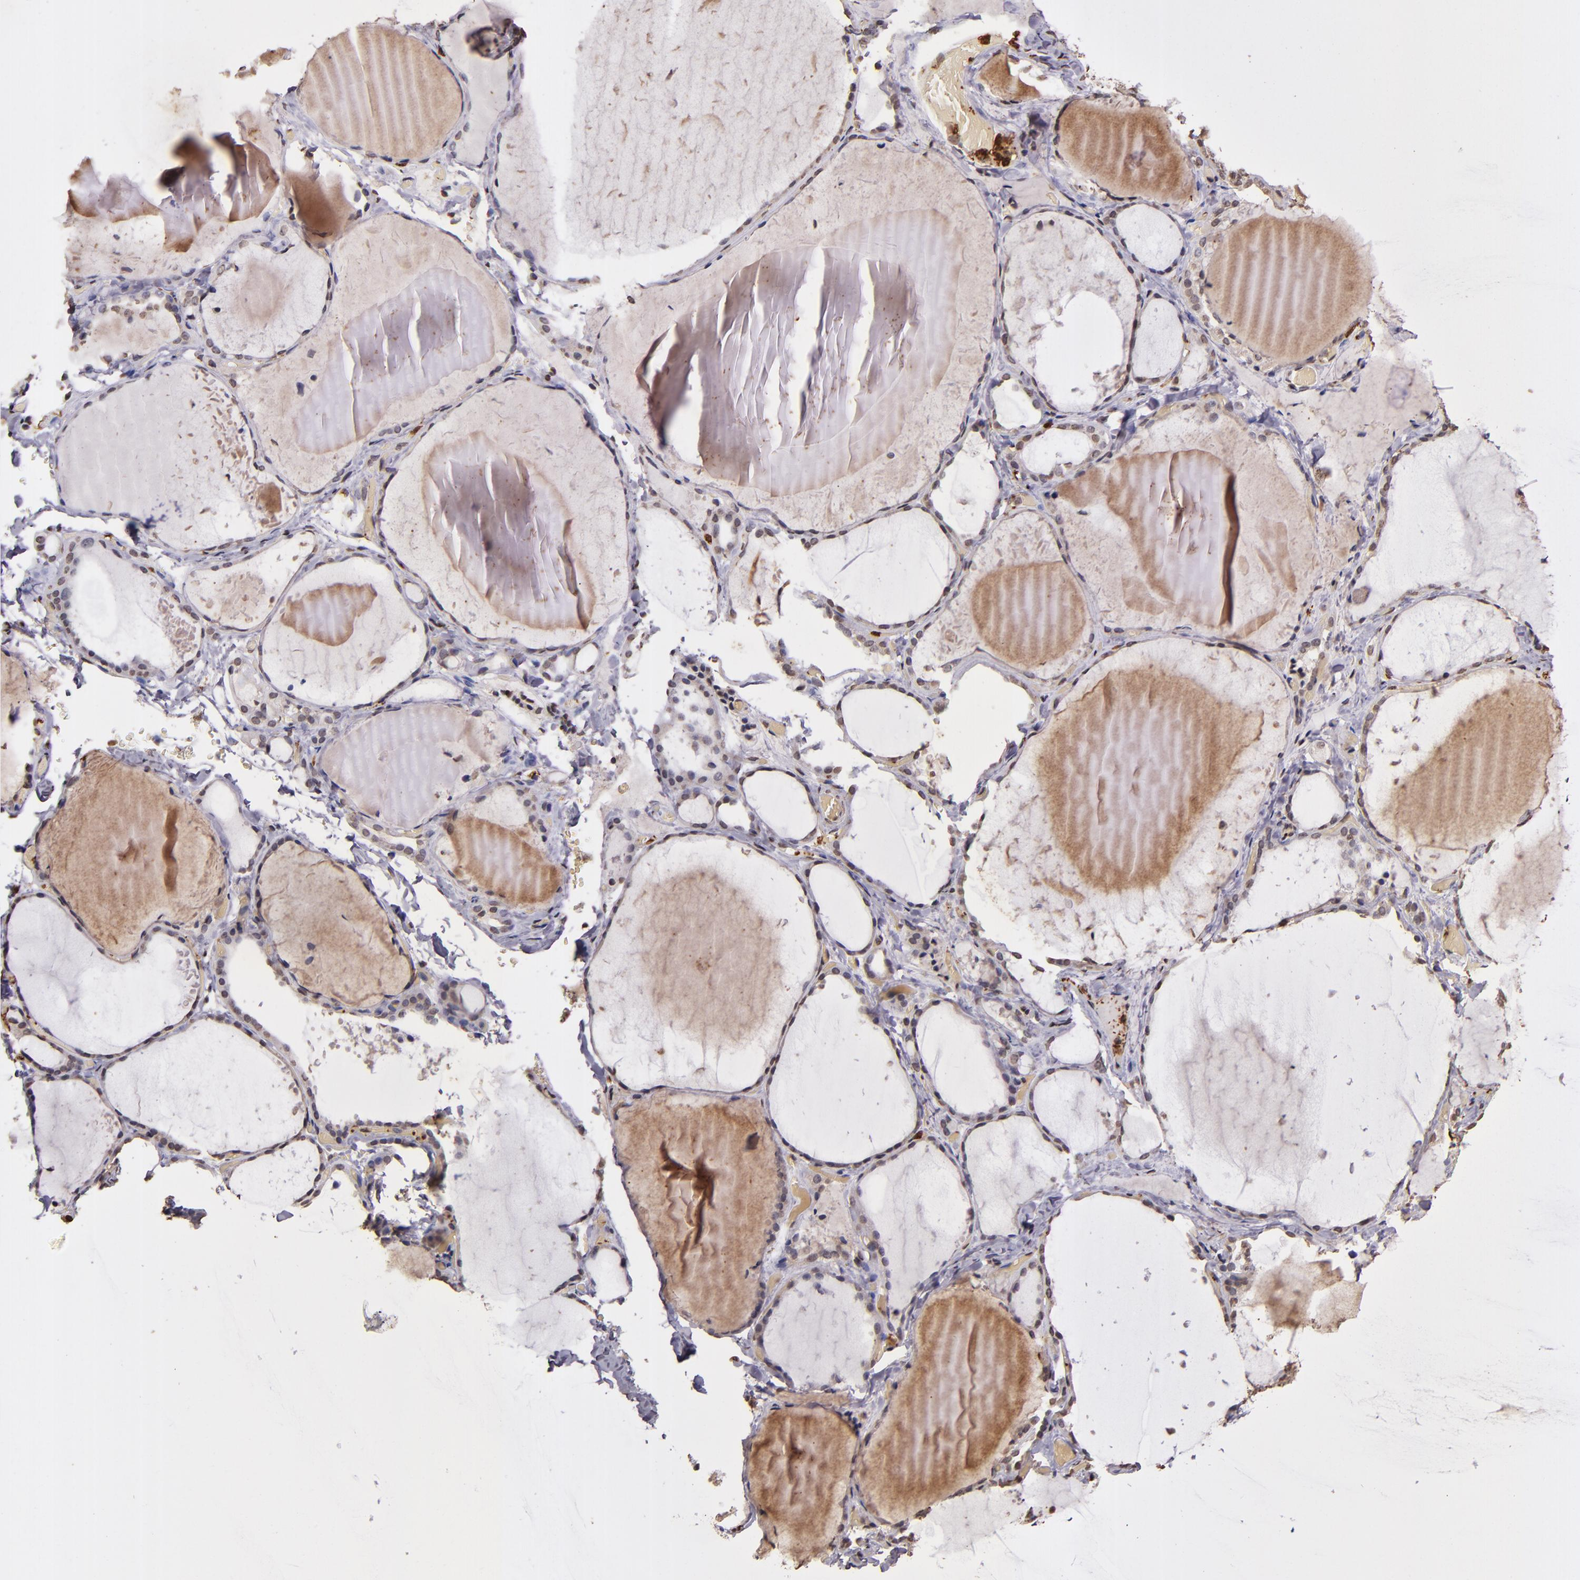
{"staining": {"intensity": "weak", "quantity": "<25%", "location": "cytoplasmic/membranous"}, "tissue": "thyroid gland", "cell_type": "Glandular cells", "image_type": "normal", "snomed": [{"axis": "morphology", "description": "Normal tissue, NOS"}, {"axis": "topography", "description": "Thyroid gland"}], "caption": "IHC image of normal thyroid gland stained for a protein (brown), which shows no expression in glandular cells.", "gene": "SLC2A3", "patient": {"sex": "female", "age": 22}}